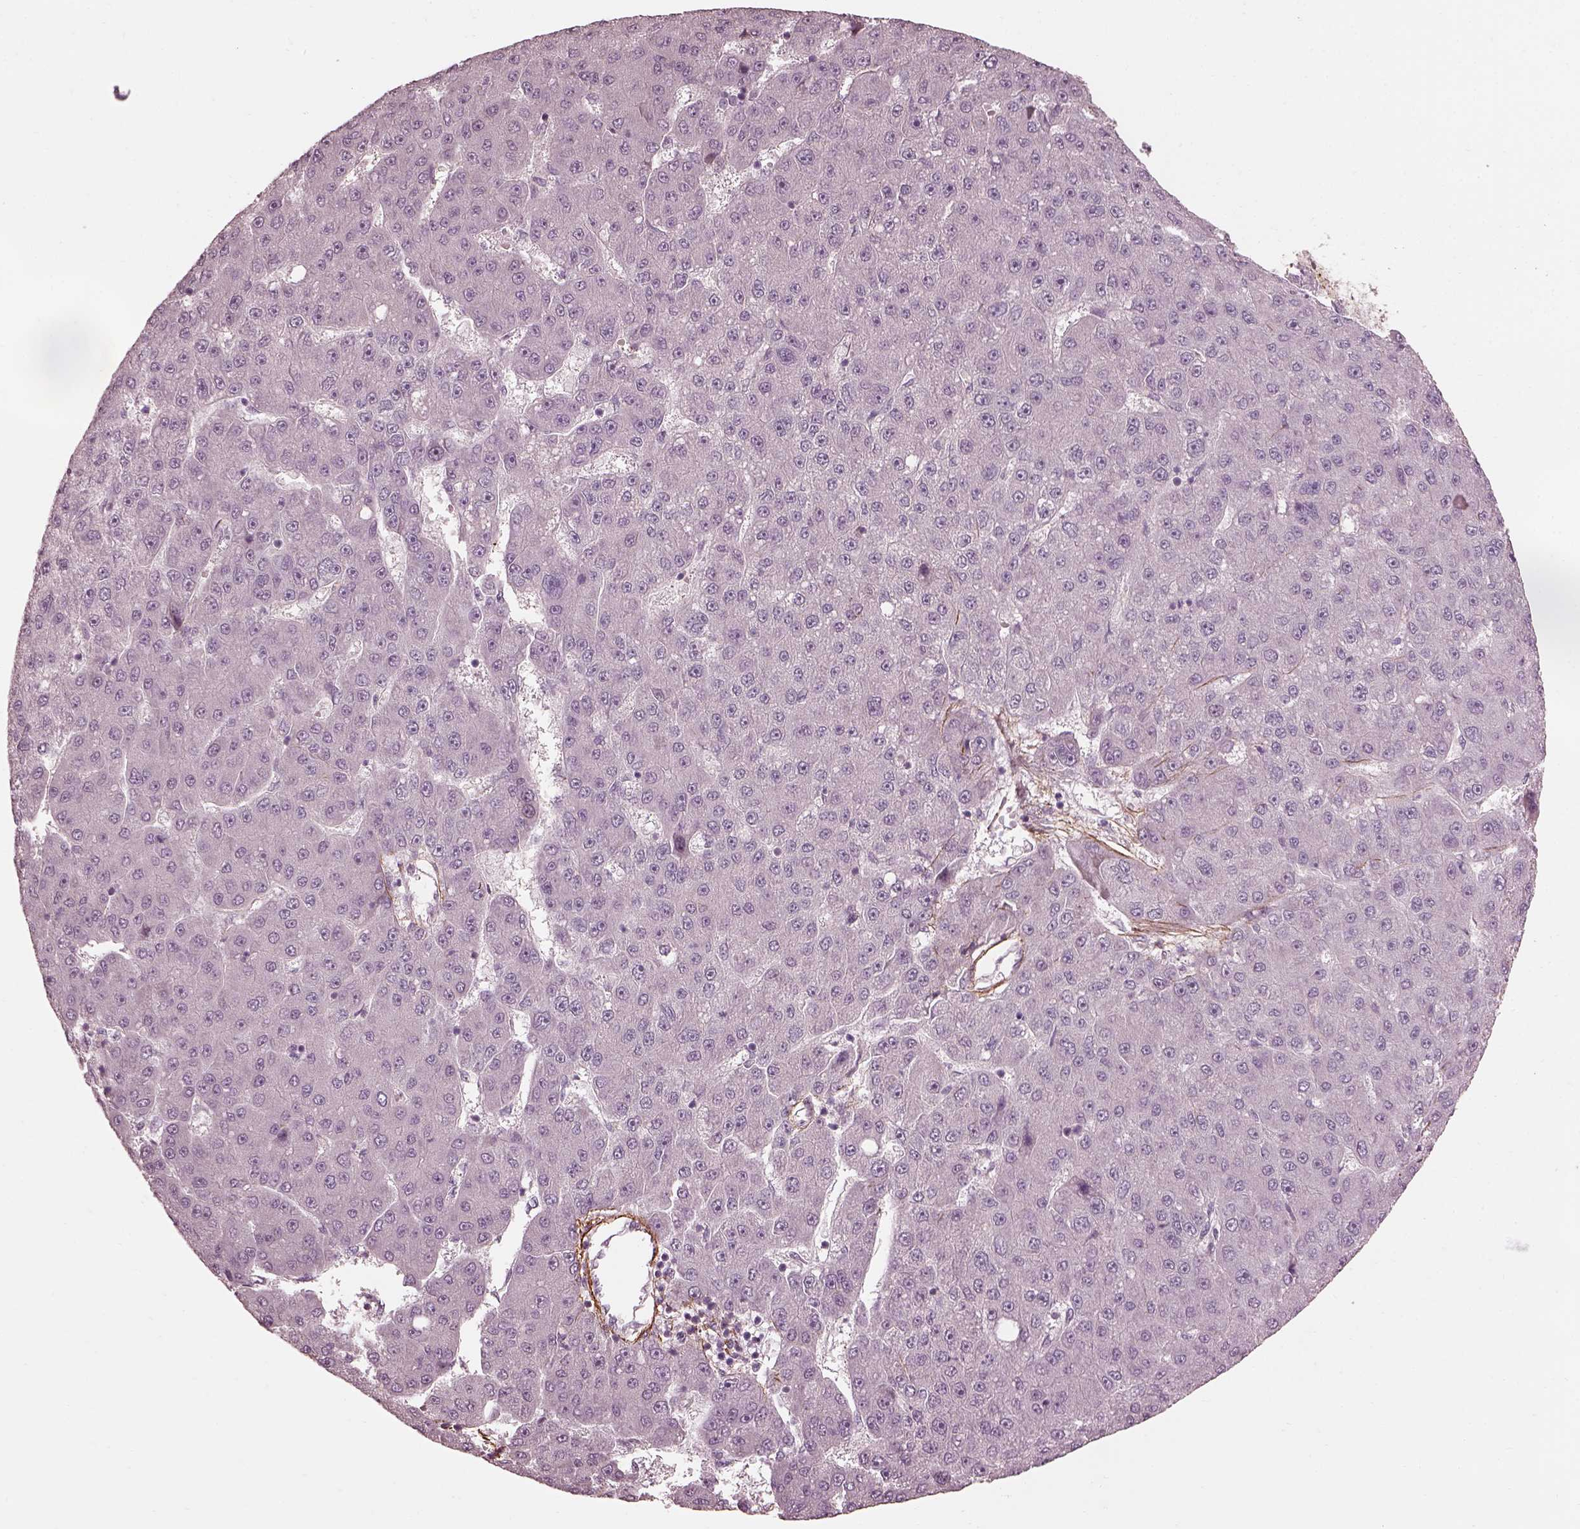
{"staining": {"intensity": "negative", "quantity": "none", "location": "none"}, "tissue": "liver cancer", "cell_type": "Tumor cells", "image_type": "cancer", "snomed": [{"axis": "morphology", "description": "Carcinoma, Hepatocellular, NOS"}, {"axis": "topography", "description": "Liver"}], "caption": "The immunohistochemistry photomicrograph has no significant positivity in tumor cells of hepatocellular carcinoma (liver) tissue.", "gene": "EFEMP1", "patient": {"sex": "male", "age": 67}}